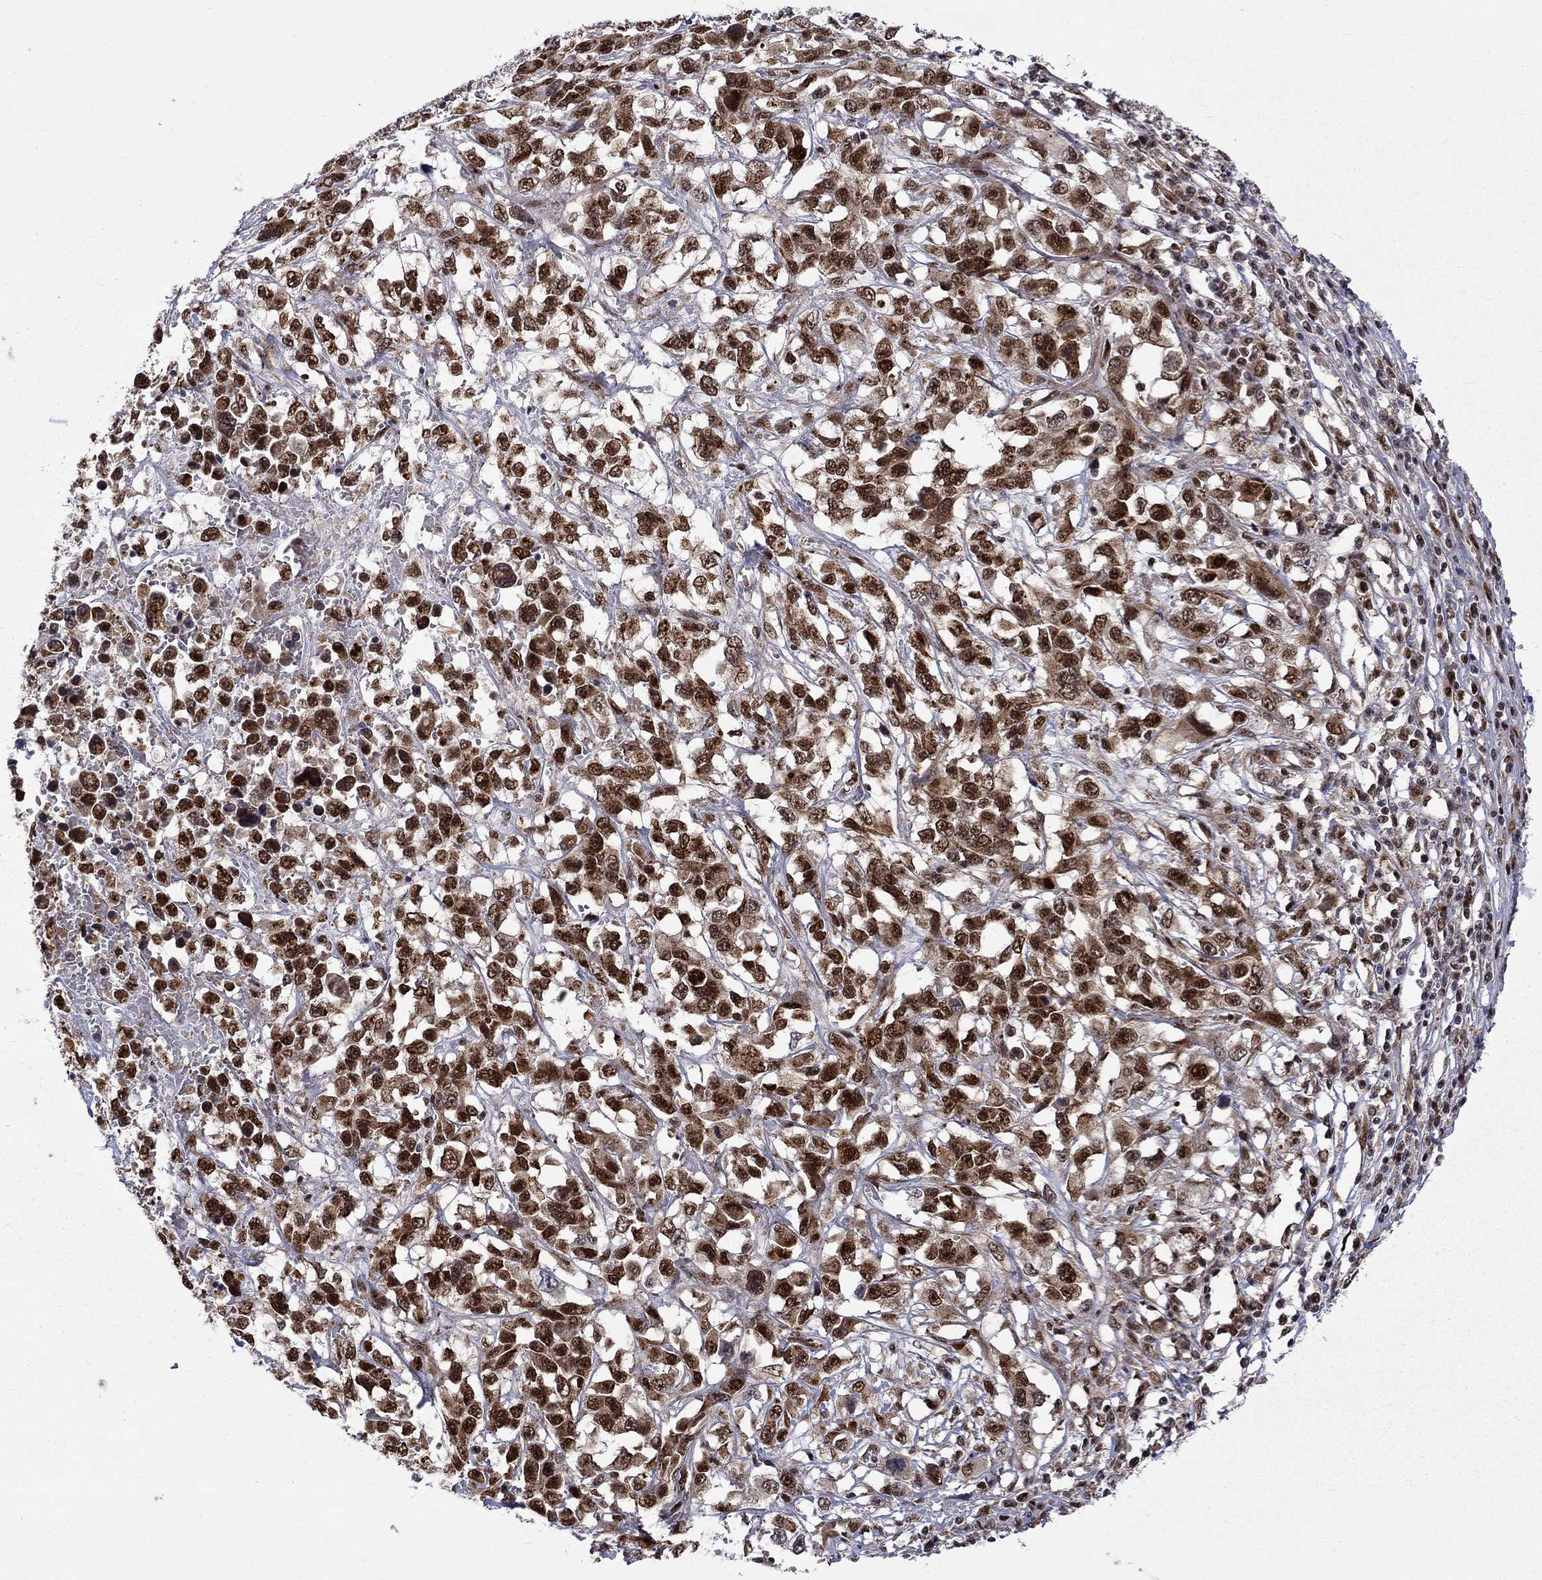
{"staining": {"intensity": "strong", "quantity": ">75%", "location": "cytoplasmic/membranous,nuclear"}, "tissue": "liver cancer", "cell_type": "Tumor cells", "image_type": "cancer", "snomed": [{"axis": "morphology", "description": "Adenocarcinoma, NOS"}, {"axis": "morphology", "description": "Cholangiocarcinoma"}, {"axis": "topography", "description": "Liver"}], "caption": "An image of liver cancer stained for a protein shows strong cytoplasmic/membranous and nuclear brown staining in tumor cells.", "gene": "KPNA3", "patient": {"sex": "male", "age": 64}}